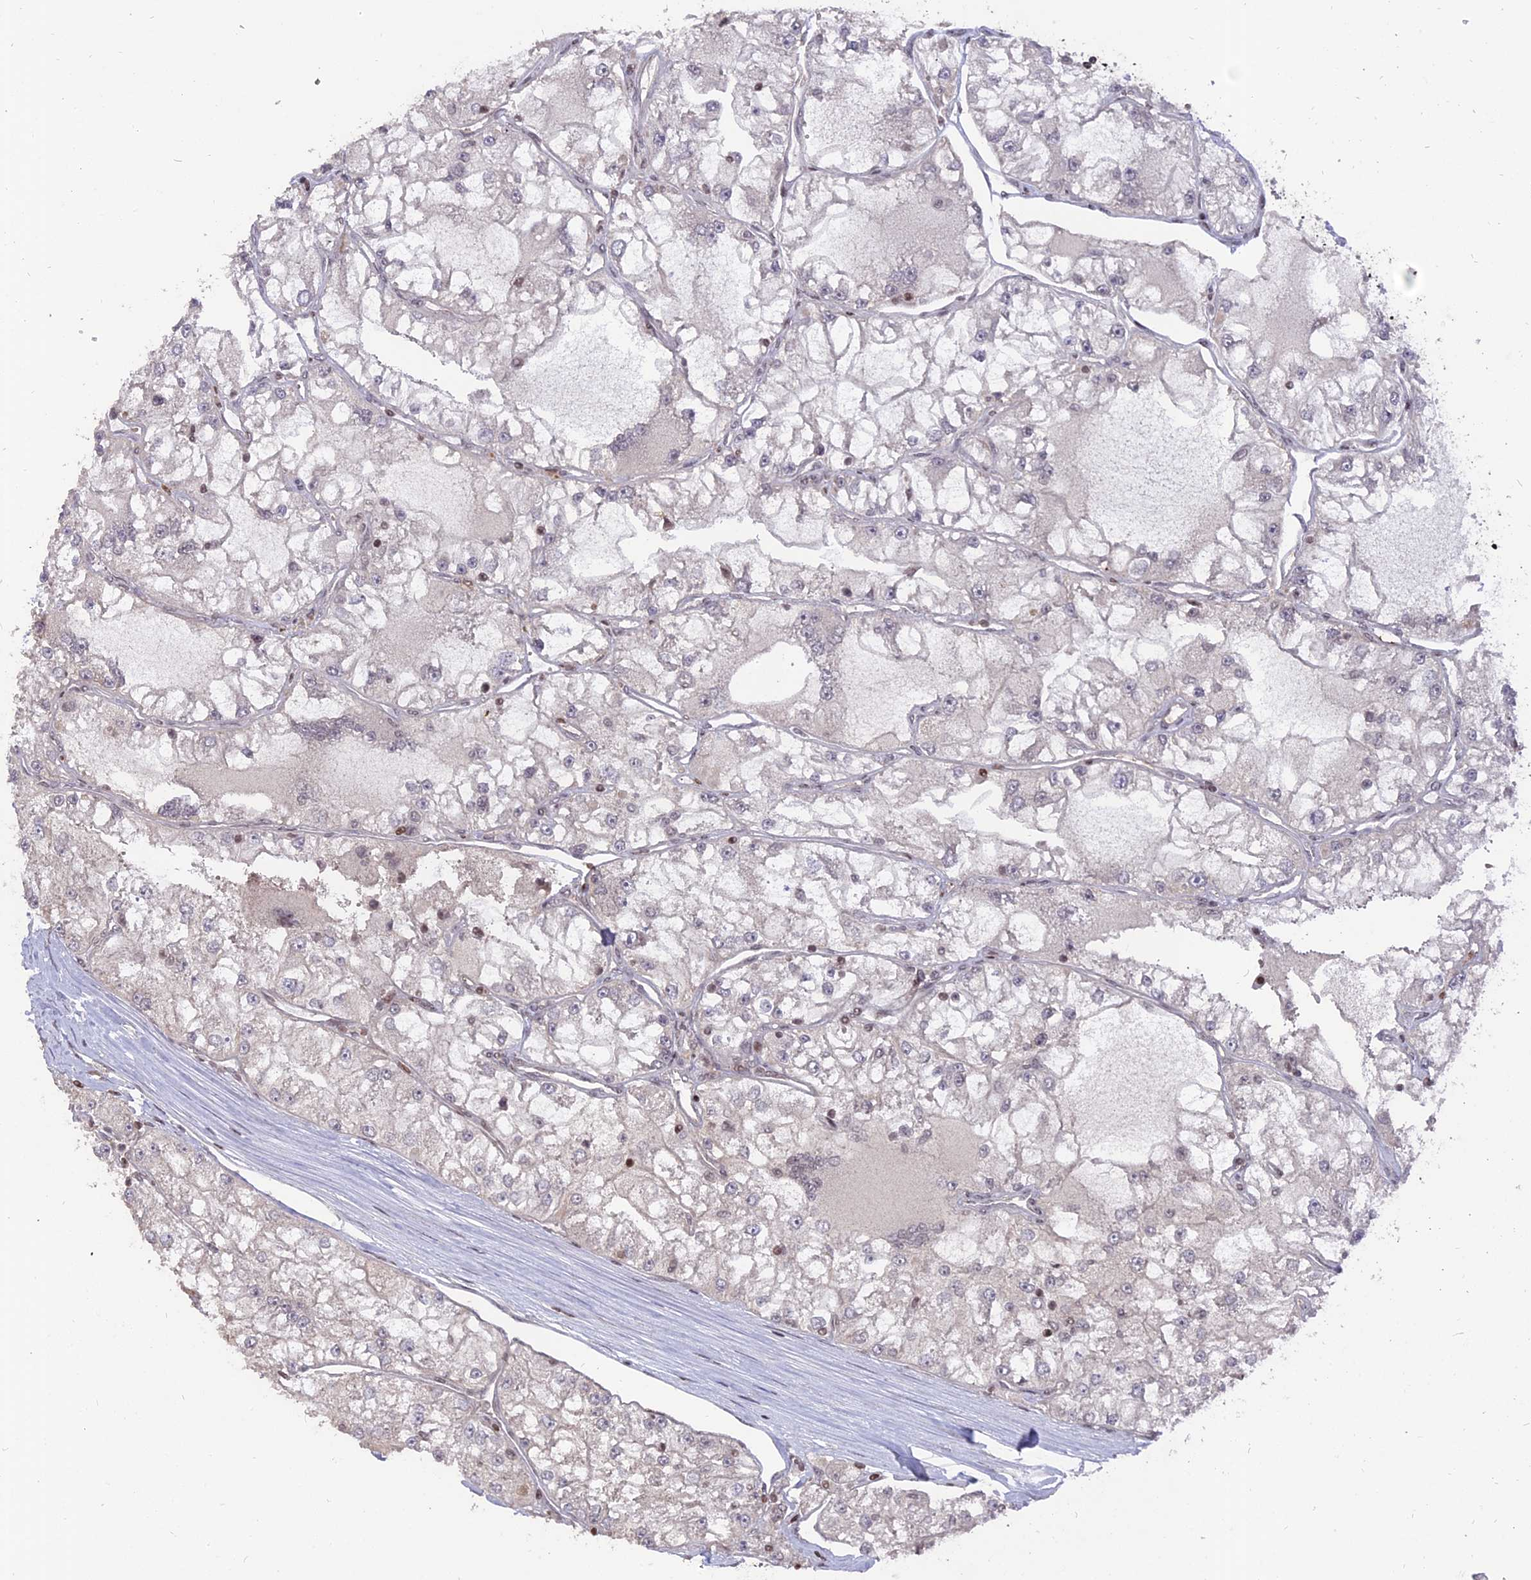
{"staining": {"intensity": "negative", "quantity": "none", "location": "none"}, "tissue": "renal cancer", "cell_type": "Tumor cells", "image_type": "cancer", "snomed": [{"axis": "morphology", "description": "Adenocarcinoma, NOS"}, {"axis": "topography", "description": "Kidney"}], "caption": "Immunohistochemistry histopathology image of neoplastic tissue: human renal cancer (adenocarcinoma) stained with DAB exhibits no significant protein expression in tumor cells.", "gene": "NR1H3", "patient": {"sex": "female", "age": 72}}